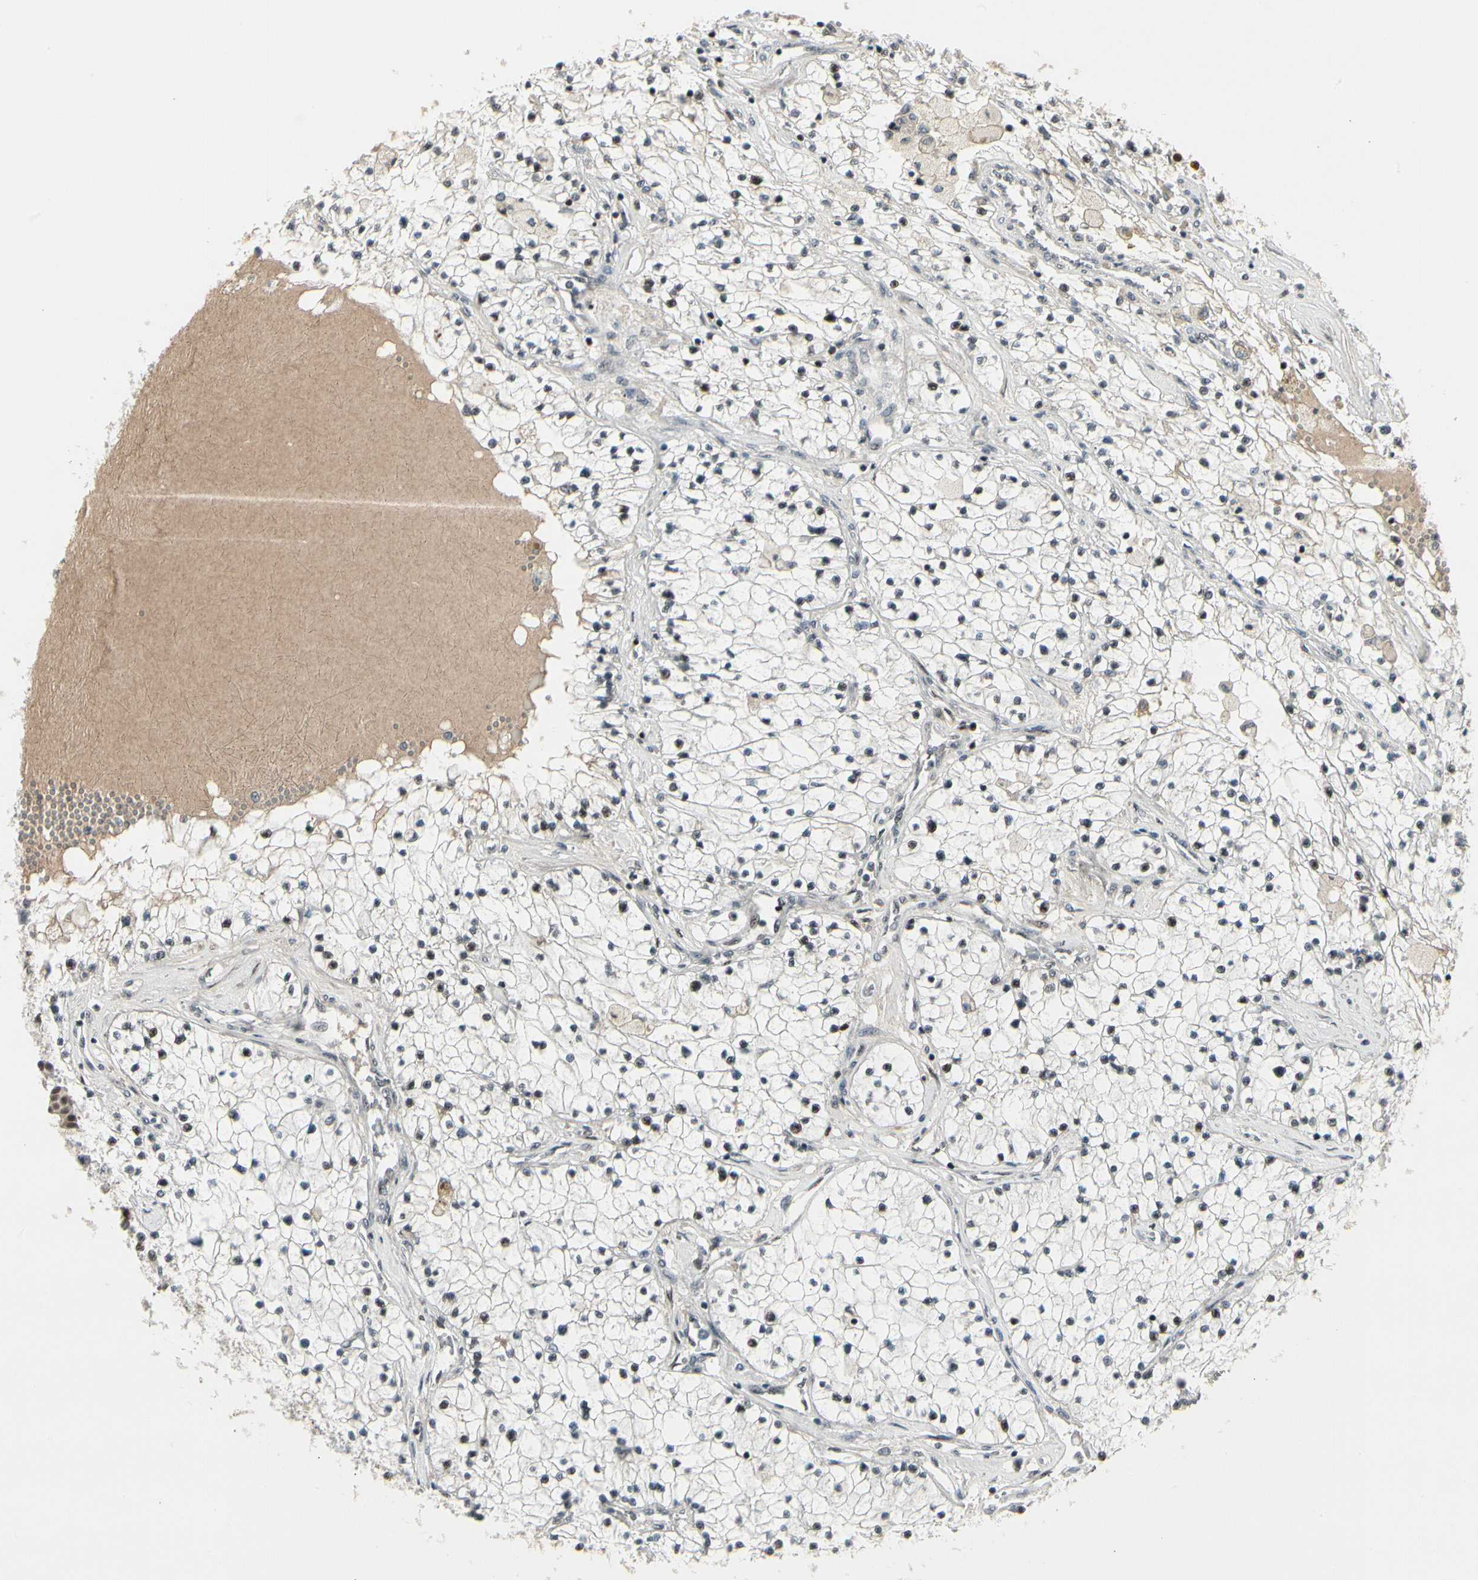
{"staining": {"intensity": "moderate", "quantity": "25%-75%", "location": "nuclear"}, "tissue": "renal cancer", "cell_type": "Tumor cells", "image_type": "cancer", "snomed": [{"axis": "morphology", "description": "Adenocarcinoma, NOS"}, {"axis": "topography", "description": "Kidney"}], "caption": "Approximately 25%-75% of tumor cells in human renal cancer exhibit moderate nuclear protein positivity as visualized by brown immunohistochemical staining.", "gene": "FOXJ2", "patient": {"sex": "male", "age": 68}}